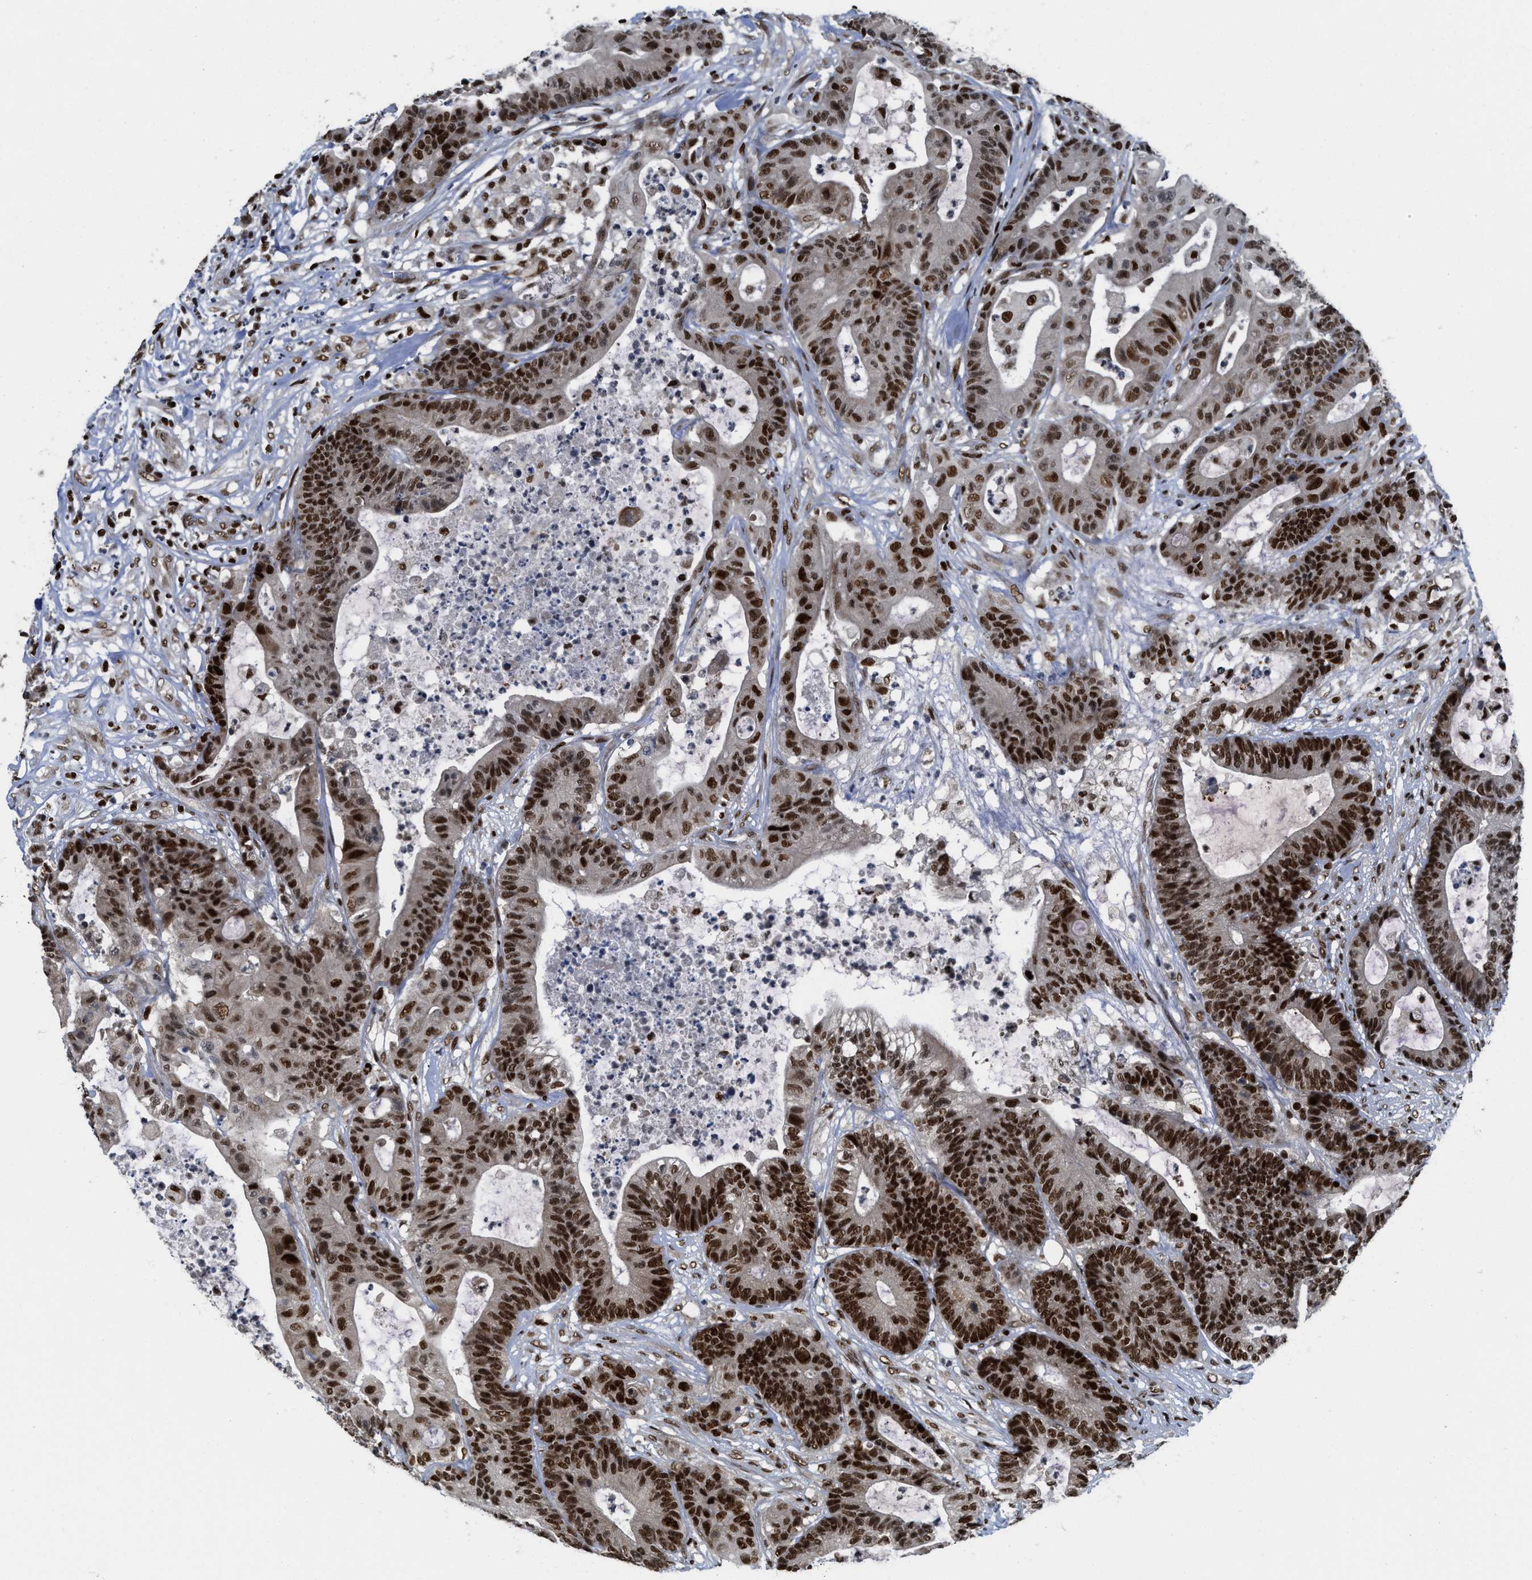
{"staining": {"intensity": "strong", "quantity": ">75%", "location": "nuclear"}, "tissue": "colorectal cancer", "cell_type": "Tumor cells", "image_type": "cancer", "snomed": [{"axis": "morphology", "description": "Adenocarcinoma, NOS"}, {"axis": "topography", "description": "Colon"}], "caption": "Colorectal adenocarcinoma tissue reveals strong nuclear expression in about >75% of tumor cells, visualized by immunohistochemistry. The staining was performed using DAB to visualize the protein expression in brown, while the nuclei were stained in blue with hematoxylin (Magnification: 20x).", "gene": "RFX5", "patient": {"sex": "female", "age": 84}}